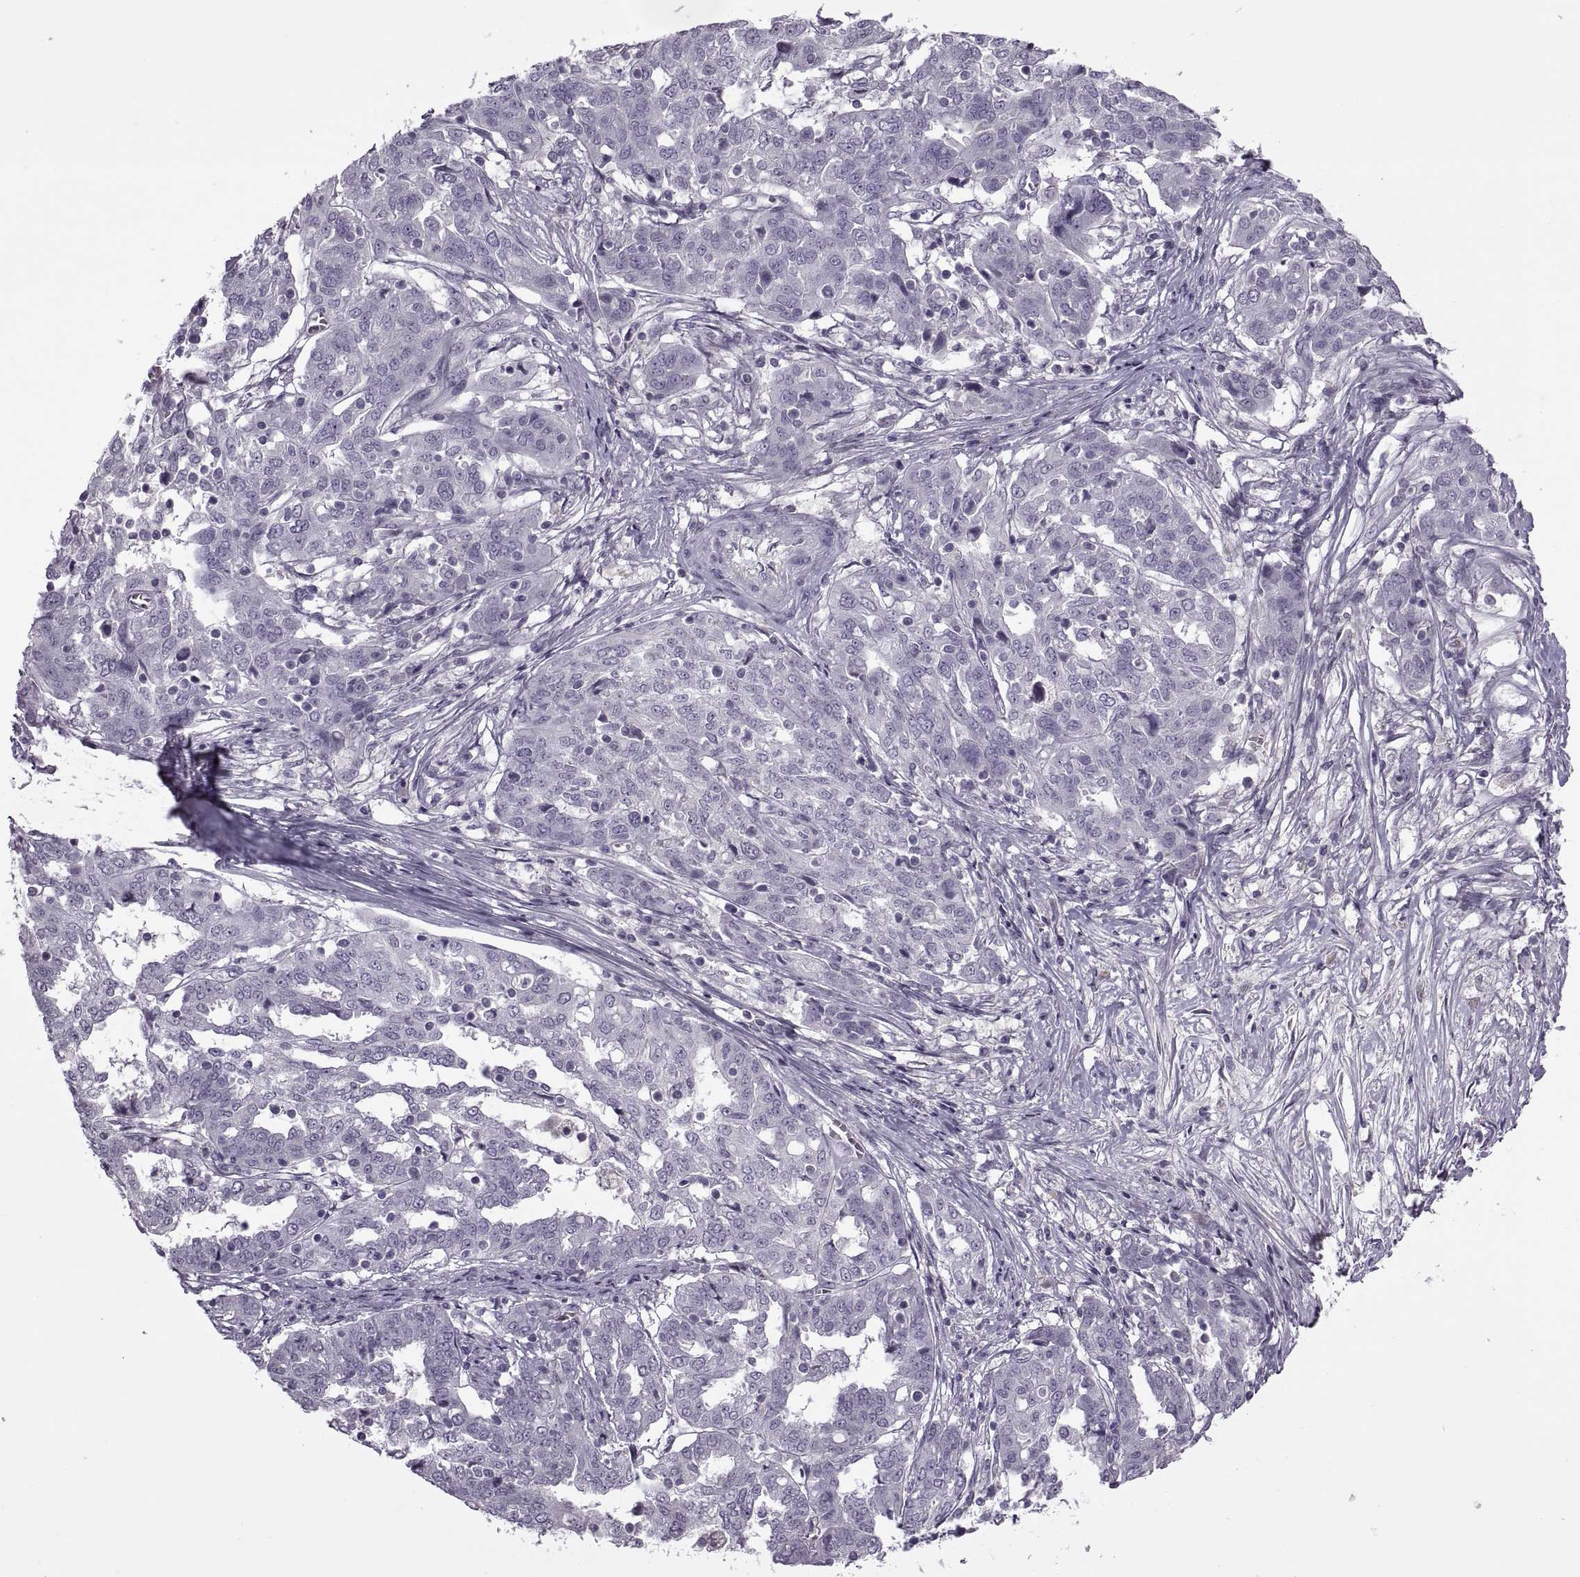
{"staining": {"intensity": "negative", "quantity": "none", "location": "none"}, "tissue": "ovarian cancer", "cell_type": "Tumor cells", "image_type": "cancer", "snomed": [{"axis": "morphology", "description": "Cystadenocarcinoma, serous, NOS"}, {"axis": "topography", "description": "Ovary"}], "caption": "Micrograph shows no significant protein positivity in tumor cells of ovarian cancer (serous cystadenocarcinoma).", "gene": "RSPH6A", "patient": {"sex": "female", "age": 67}}